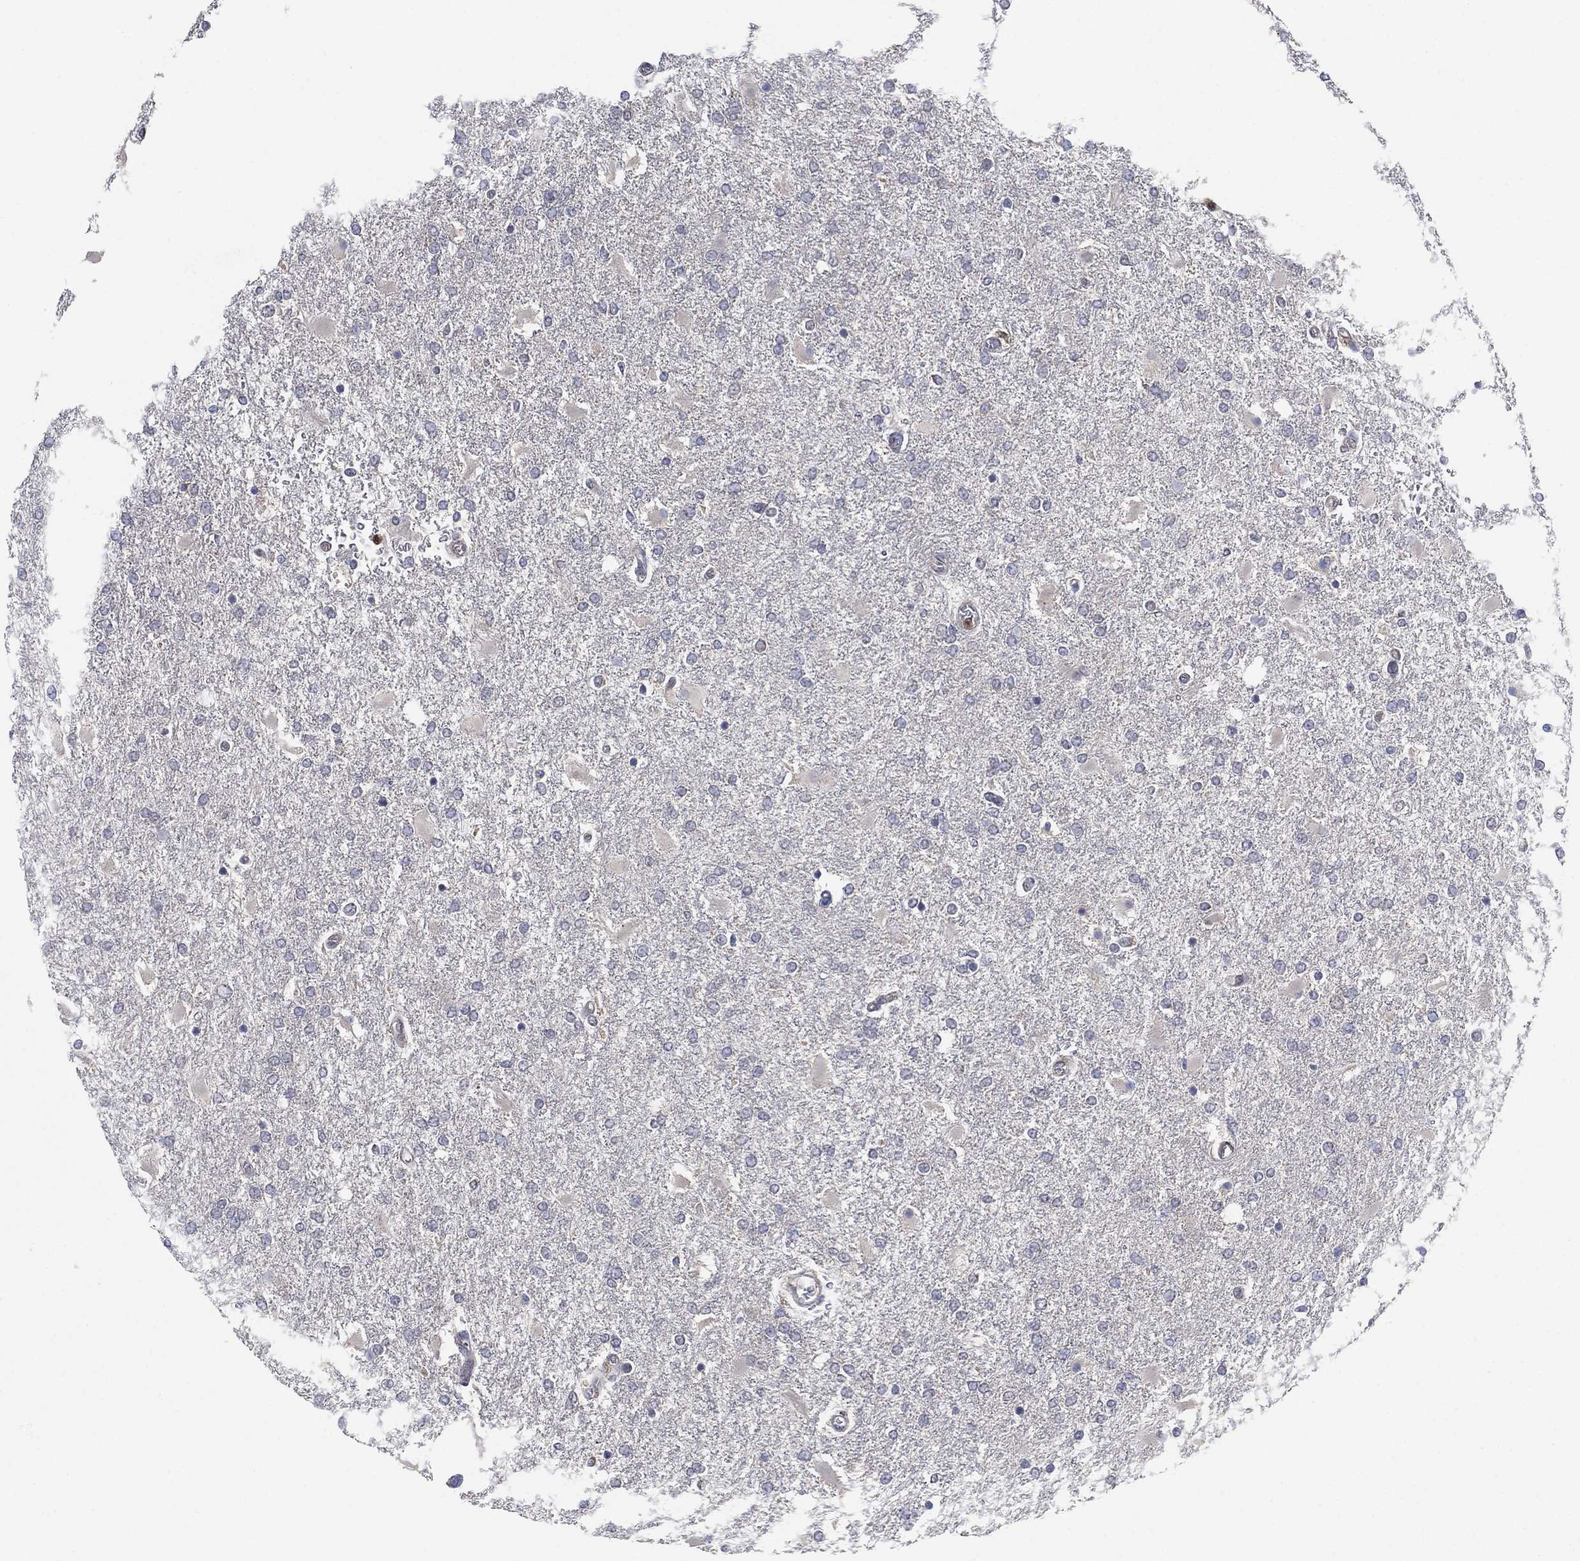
{"staining": {"intensity": "negative", "quantity": "none", "location": "none"}, "tissue": "glioma", "cell_type": "Tumor cells", "image_type": "cancer", "snomed": [{"axis": "morphology", "description": "Glioma, malignant, High grade"}, {"axis": "topography", "description": "Cerebral cortex"}], "caption": "A histopathology image of human glioma is negative for staining in tumor cells.", "gene": "FES", "patient": {"sex": "male", "age": 79}}